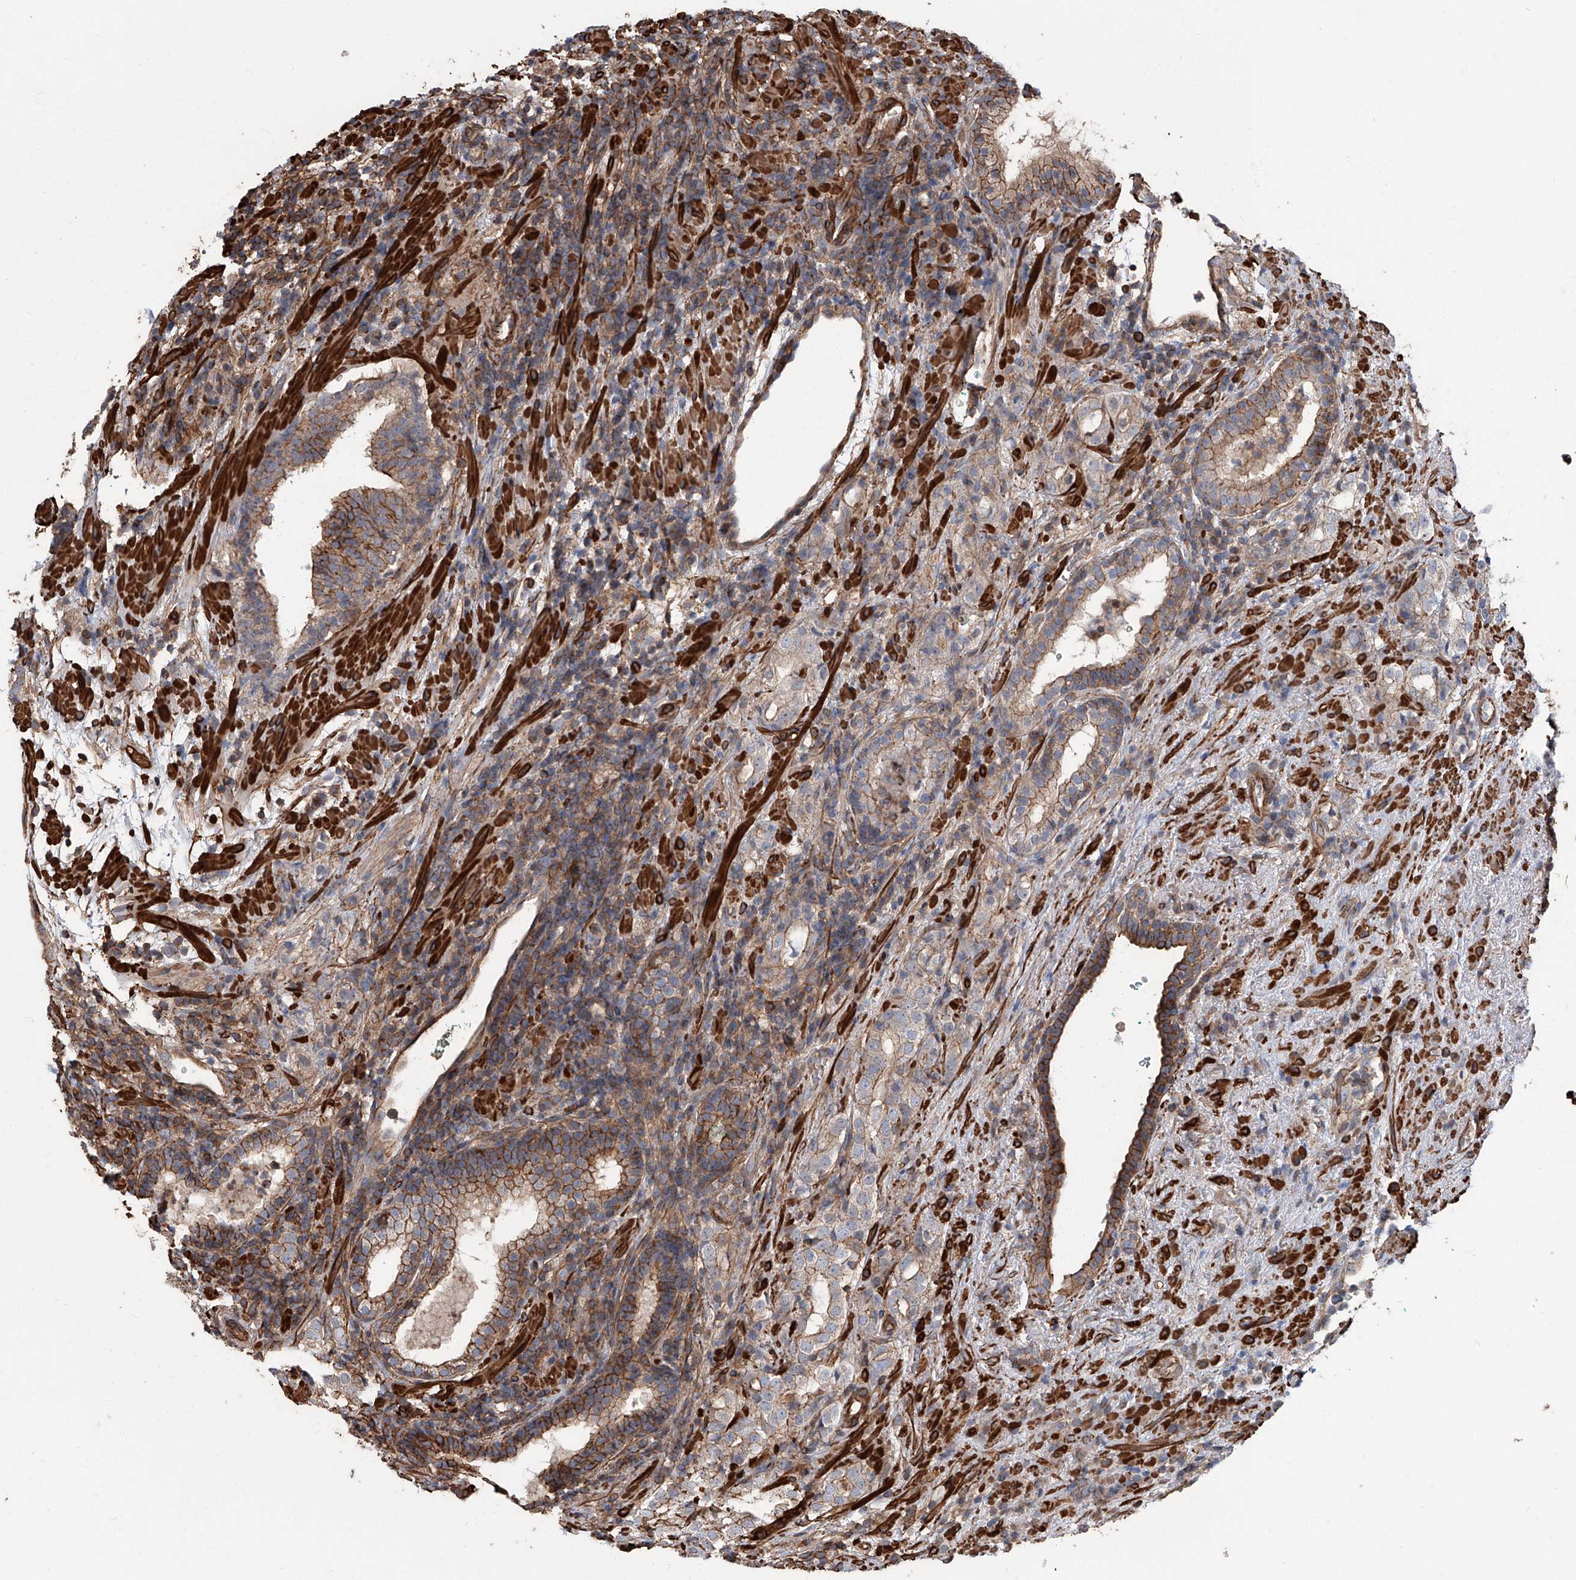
{"staining": {"intensity": "moderate", "quantity": ">75%", "location": "cytoplasmic/membranous"}, "tissue": "prostate cancer", "cell_type": "Tumor cells", "image_type": "cancer", "snomed": [{"axis": "morphology", "description": "Adenocarcinoma, High grade"}, {"axis": "topography", "description": "Prostate"}], "caption": "This micrograph demonstrates IHC staining of human prostate adenocarcinoma (high-grade), with medium moderate cytoplasmic/membranous staining in approximately >75% of tumor cells.", "gene": "PIEZO2", "patient": {"sex": "male", "age": 64}}